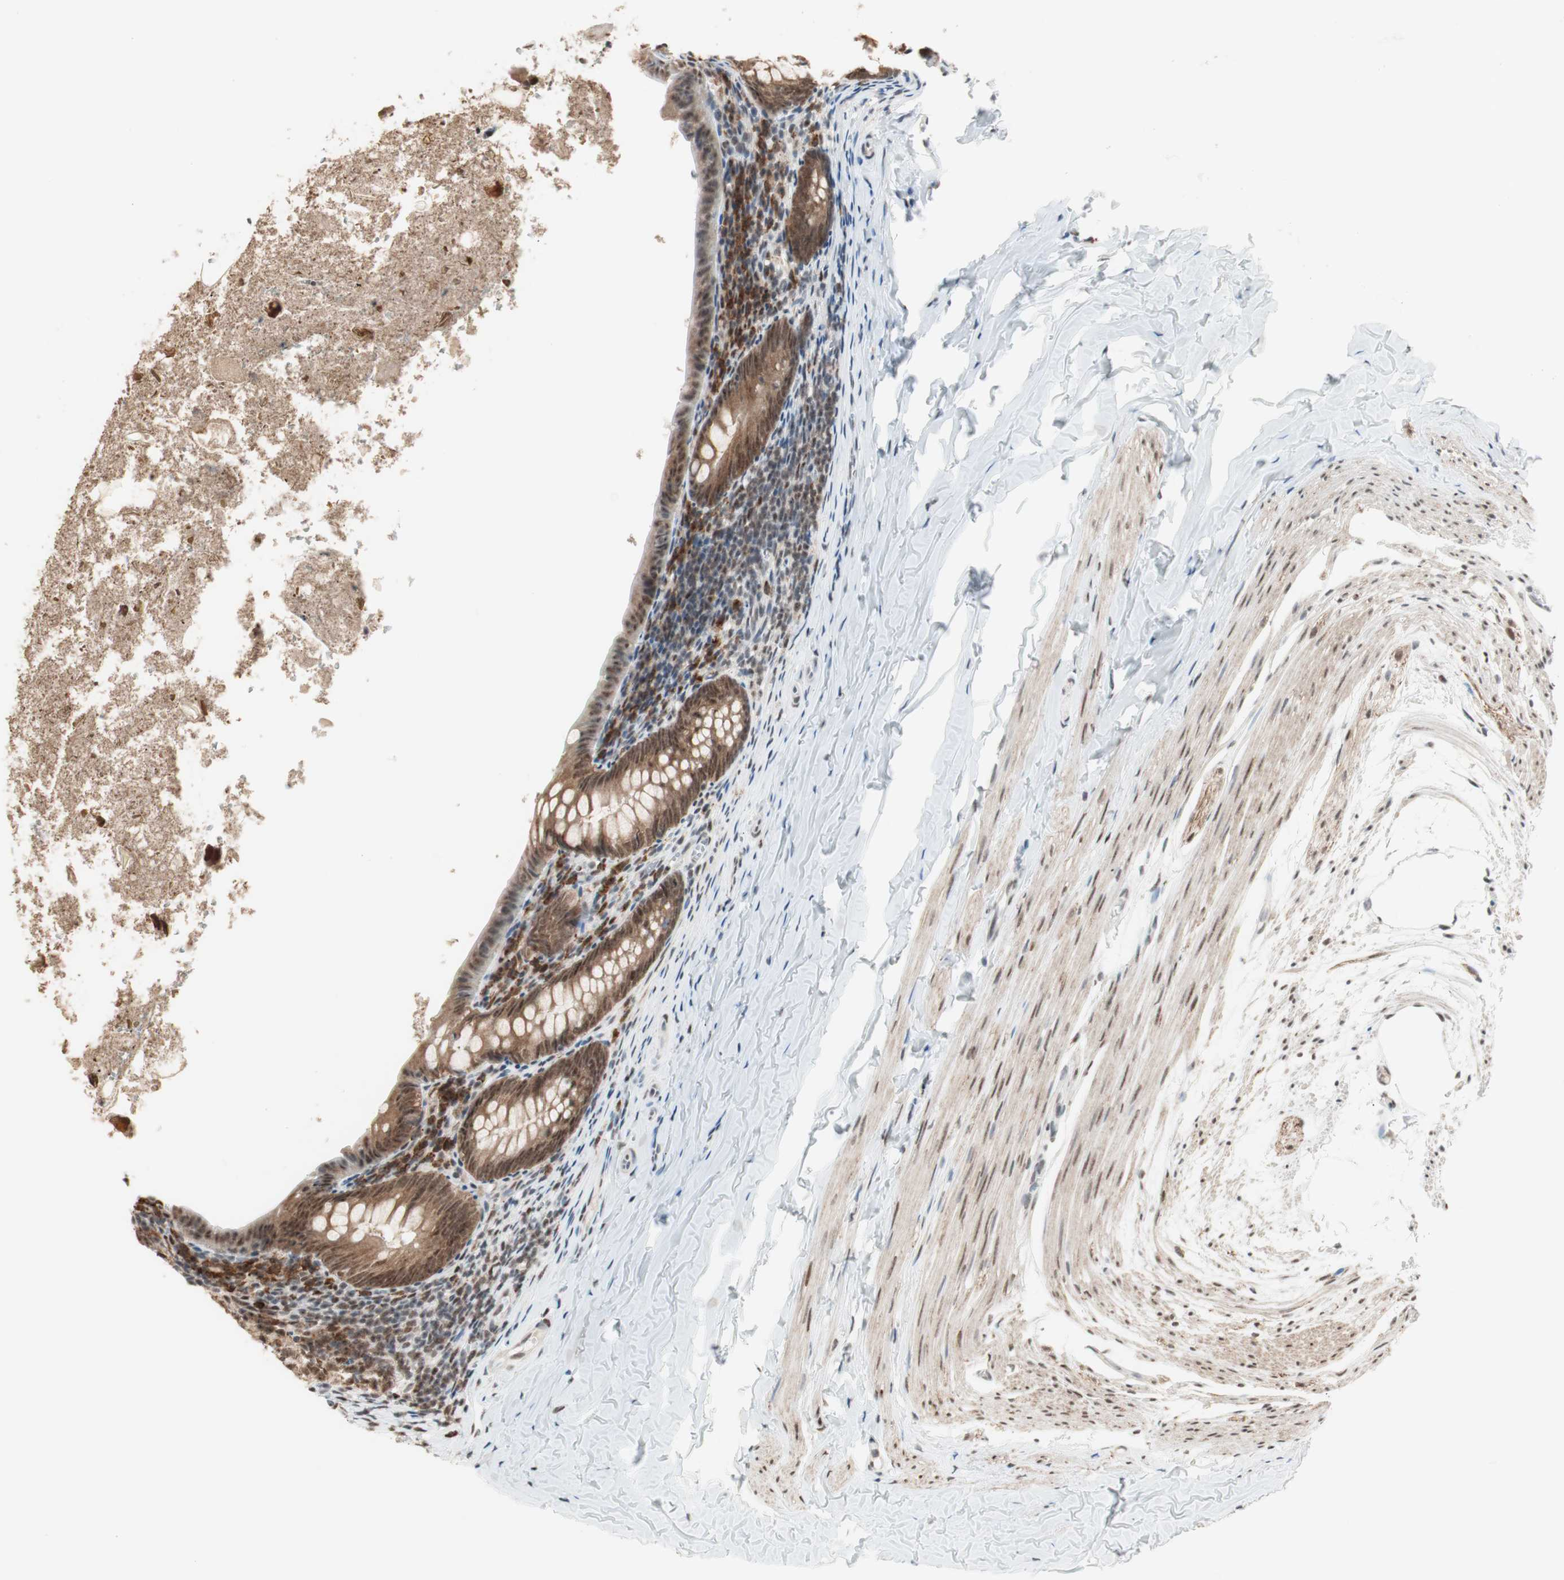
{"staining": {"intensity": "moderate", "quantity": ">75%", "location": "cytoplasmic/membranous,nuclear"}, "tissue": "appendix", "cell_type": "Glandular cells", "image_type": "normal", "snomed": [{"axis": "morphology", "description": "Normal tissue, NOS"}, {"axis": "topography", "description": "Appendix"}], "caption": "IHC of unremarkable human appendix displays medium levels of moderate cytoplasmic/membranous,nuclear expression in about >75% of glandular cells.", "gene": "SMARCE1", "patient": {"sex": "female", "age": 10}}